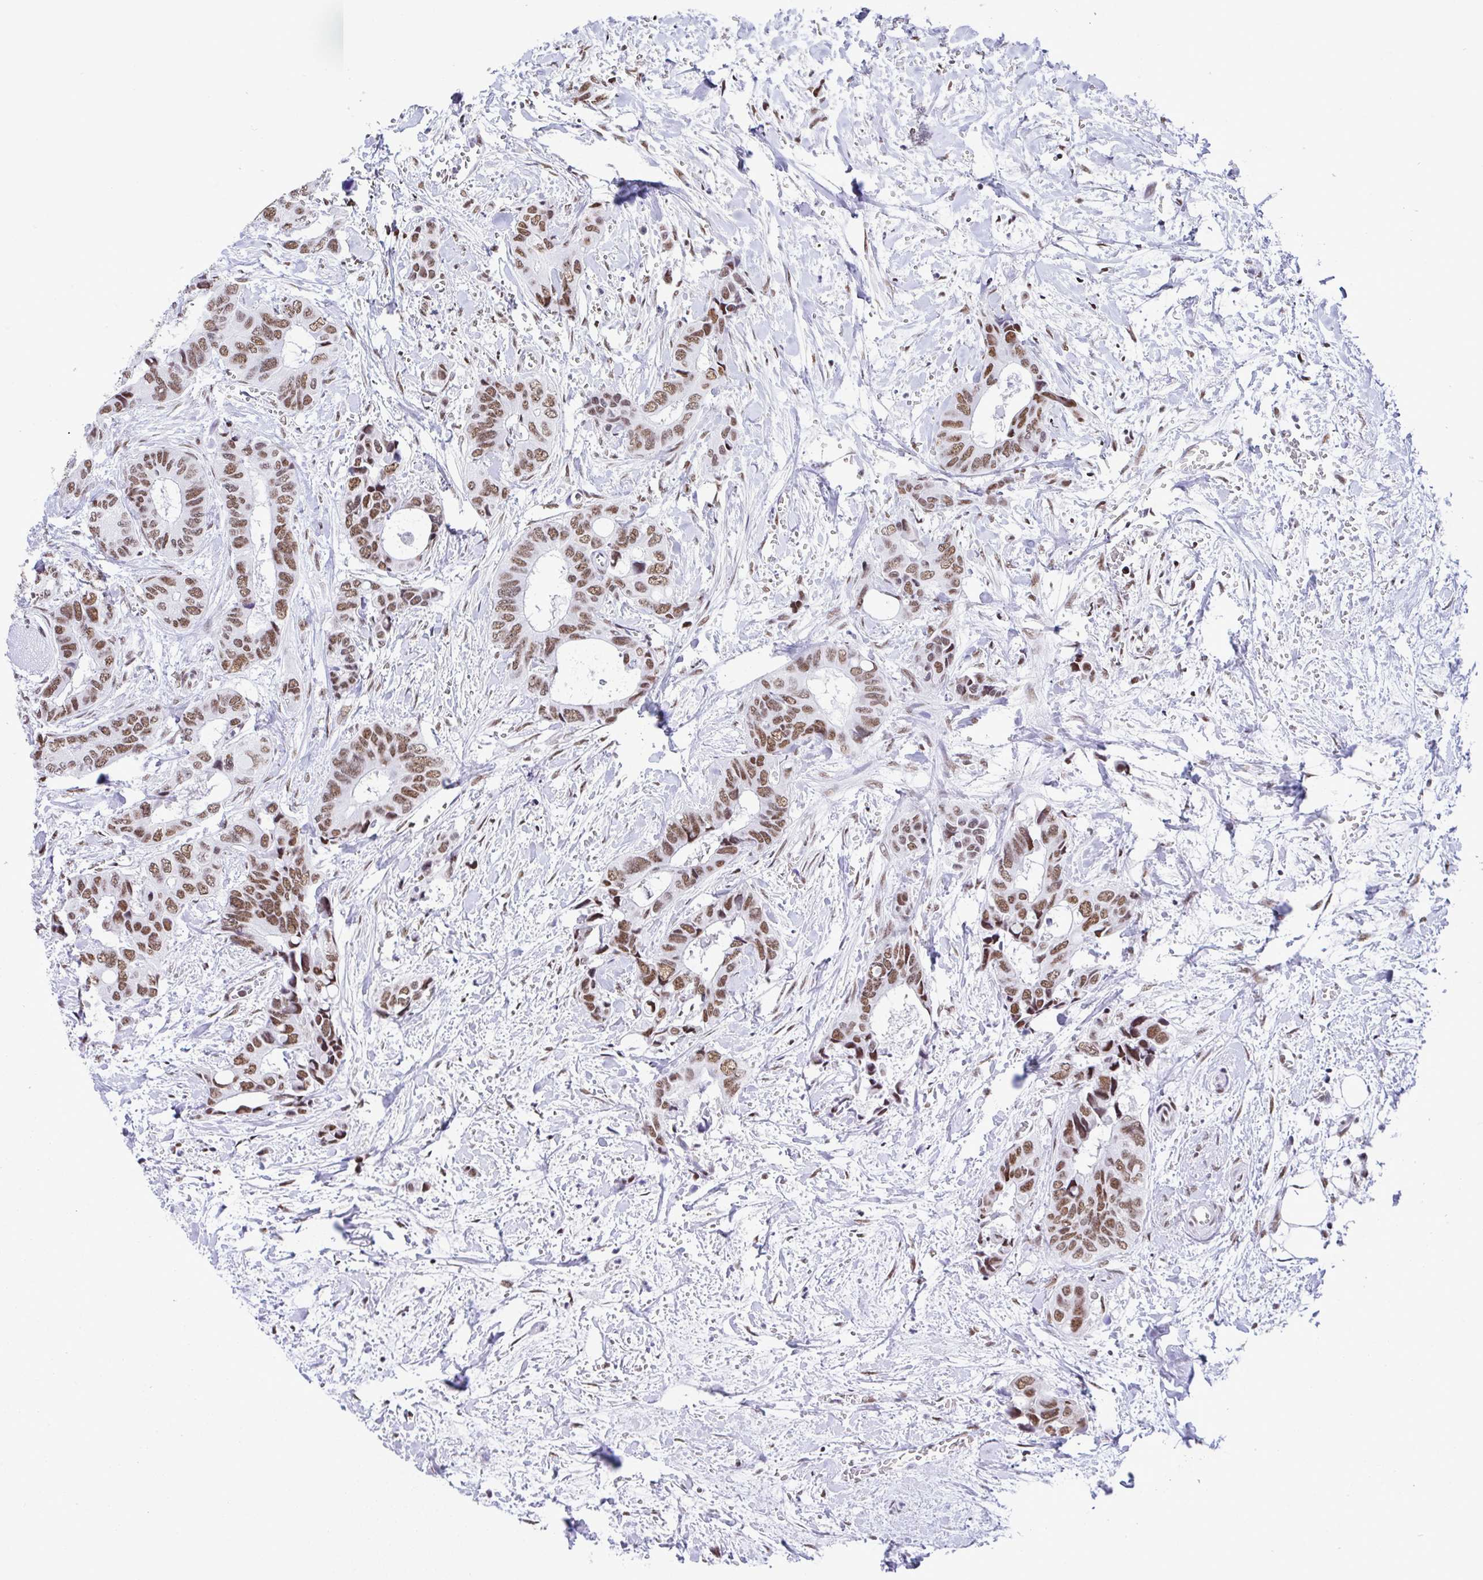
{"staining": {"intensity": "moderate", "quantity": ">75%", "location": "nuclear"}, "tissue": "colorectal cancer", "cell_type": "Tumor cells", "image_type": "cancer", "snomed": [{"axis": "morphology", "description": "Adenocarcinoma, NOS"}, {"axis": "topography", "description": "Rectum"}], "caption": "Immunohistochemical staining of human colorectal cancer exhibits moderate nuclear protein staining in approximately >75% of tumor cells. The staining was performed using DAB, with brown indicating positive protein expression. Nuclei are stained blue with hematoxylin.", "gene": "DDX52", "patient": {"sex": "male", "age": 76}}